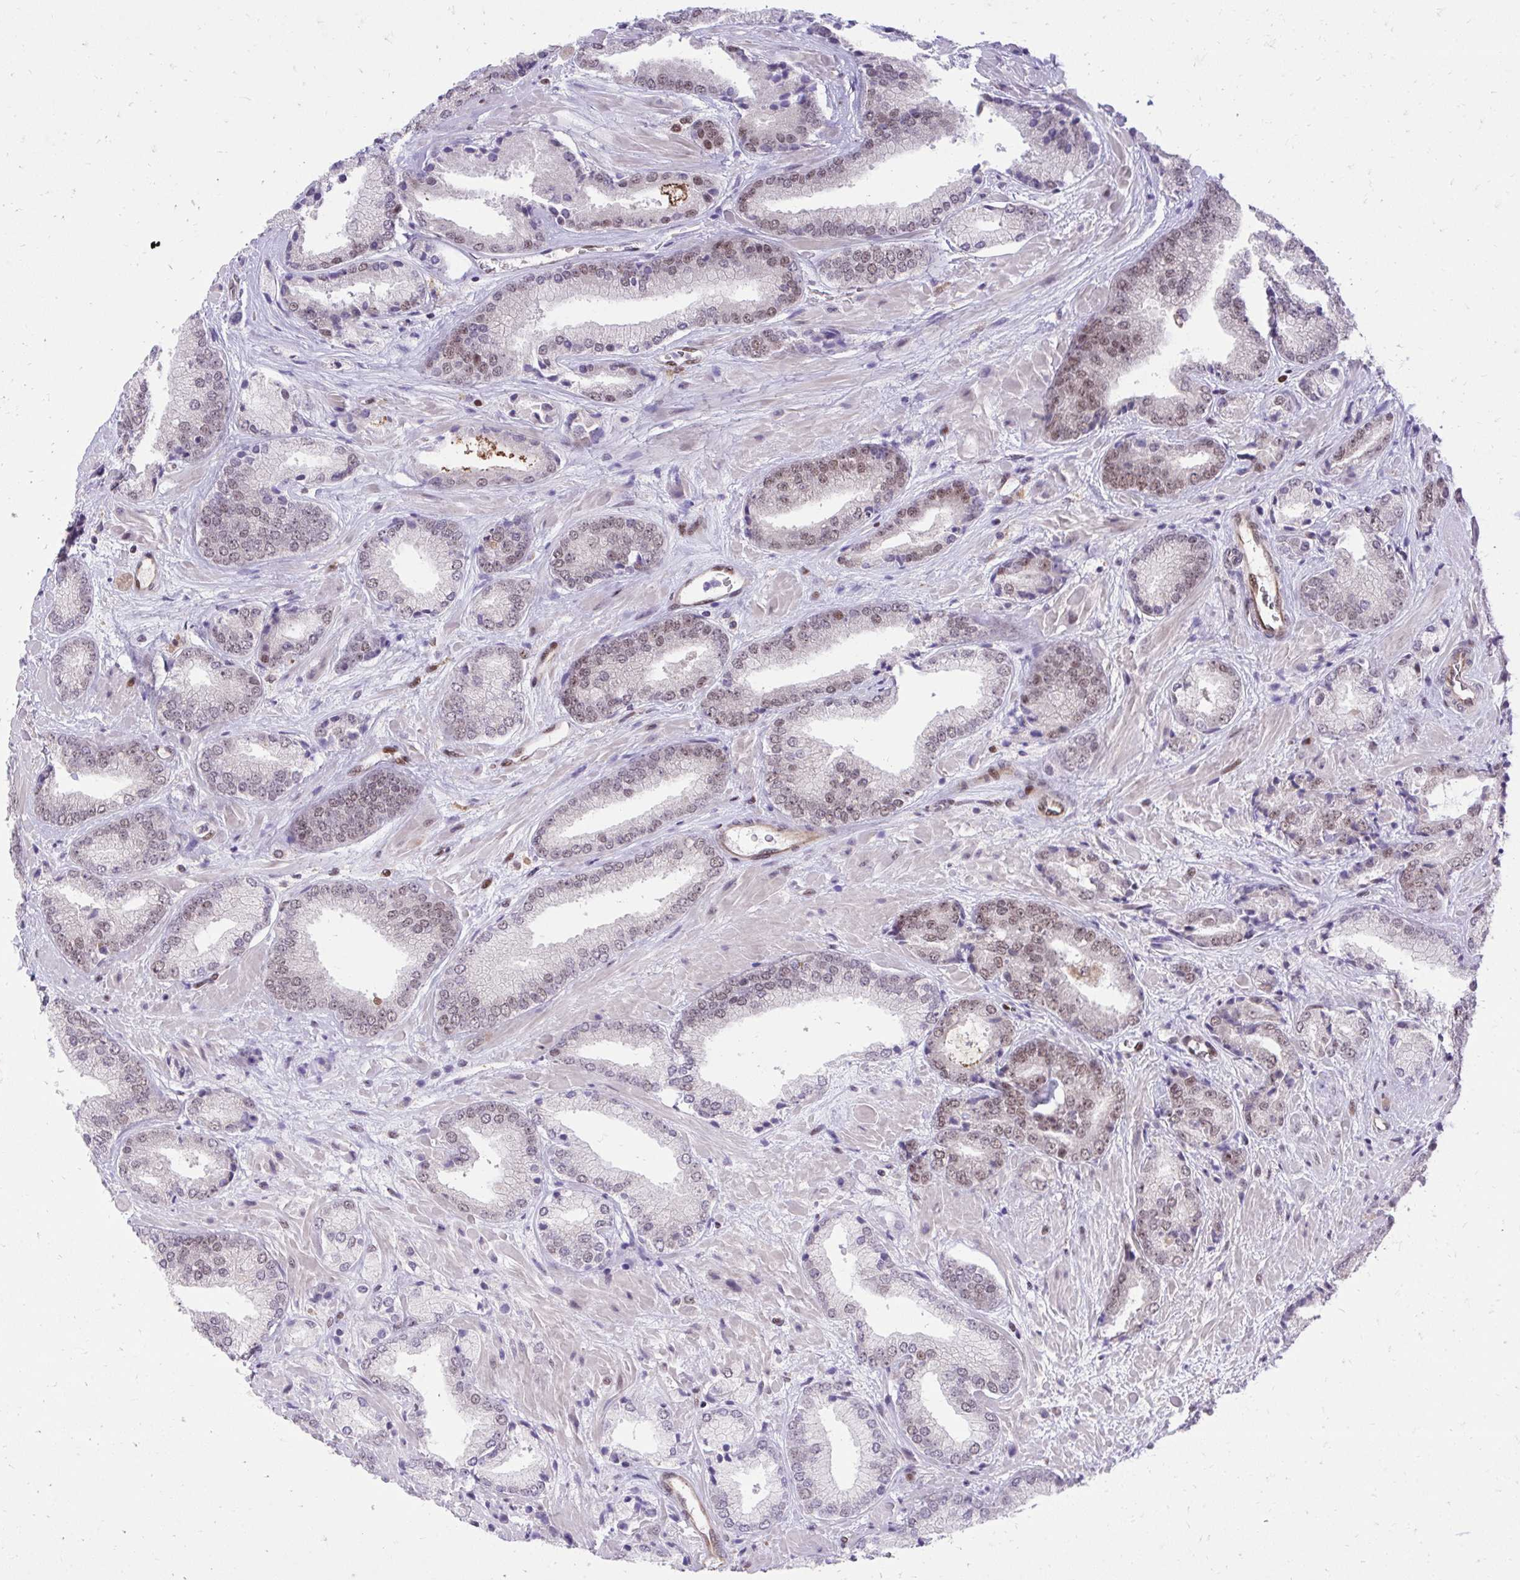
{"staining": {"intensity": "moderate", "quantity": "<25%", "location": "nuclear"}, "tissue": "prostate cancer", "cell_type": "Tumor cells", "image_type": "cancer", "snomed": [{"axis": "morphology", "description": "Adenocarcinoma, High grade"}, {"axis": "topography", "description": "Prostate"}], "caption": "Immunohistochemistry staining of prostate cancer, which exhibits low levels of moderate nuclear positivity in about <25% of tumor cells indicating moderate nuclear protein positivity. The staining was performed using DAB (3,3'-diaminobenzidine) (brown) for protein detection and nuclei were counterstained in hematoxylin (blue).", "gene": "HOXA4", "patient": {"sex": "male", "age": 56}}